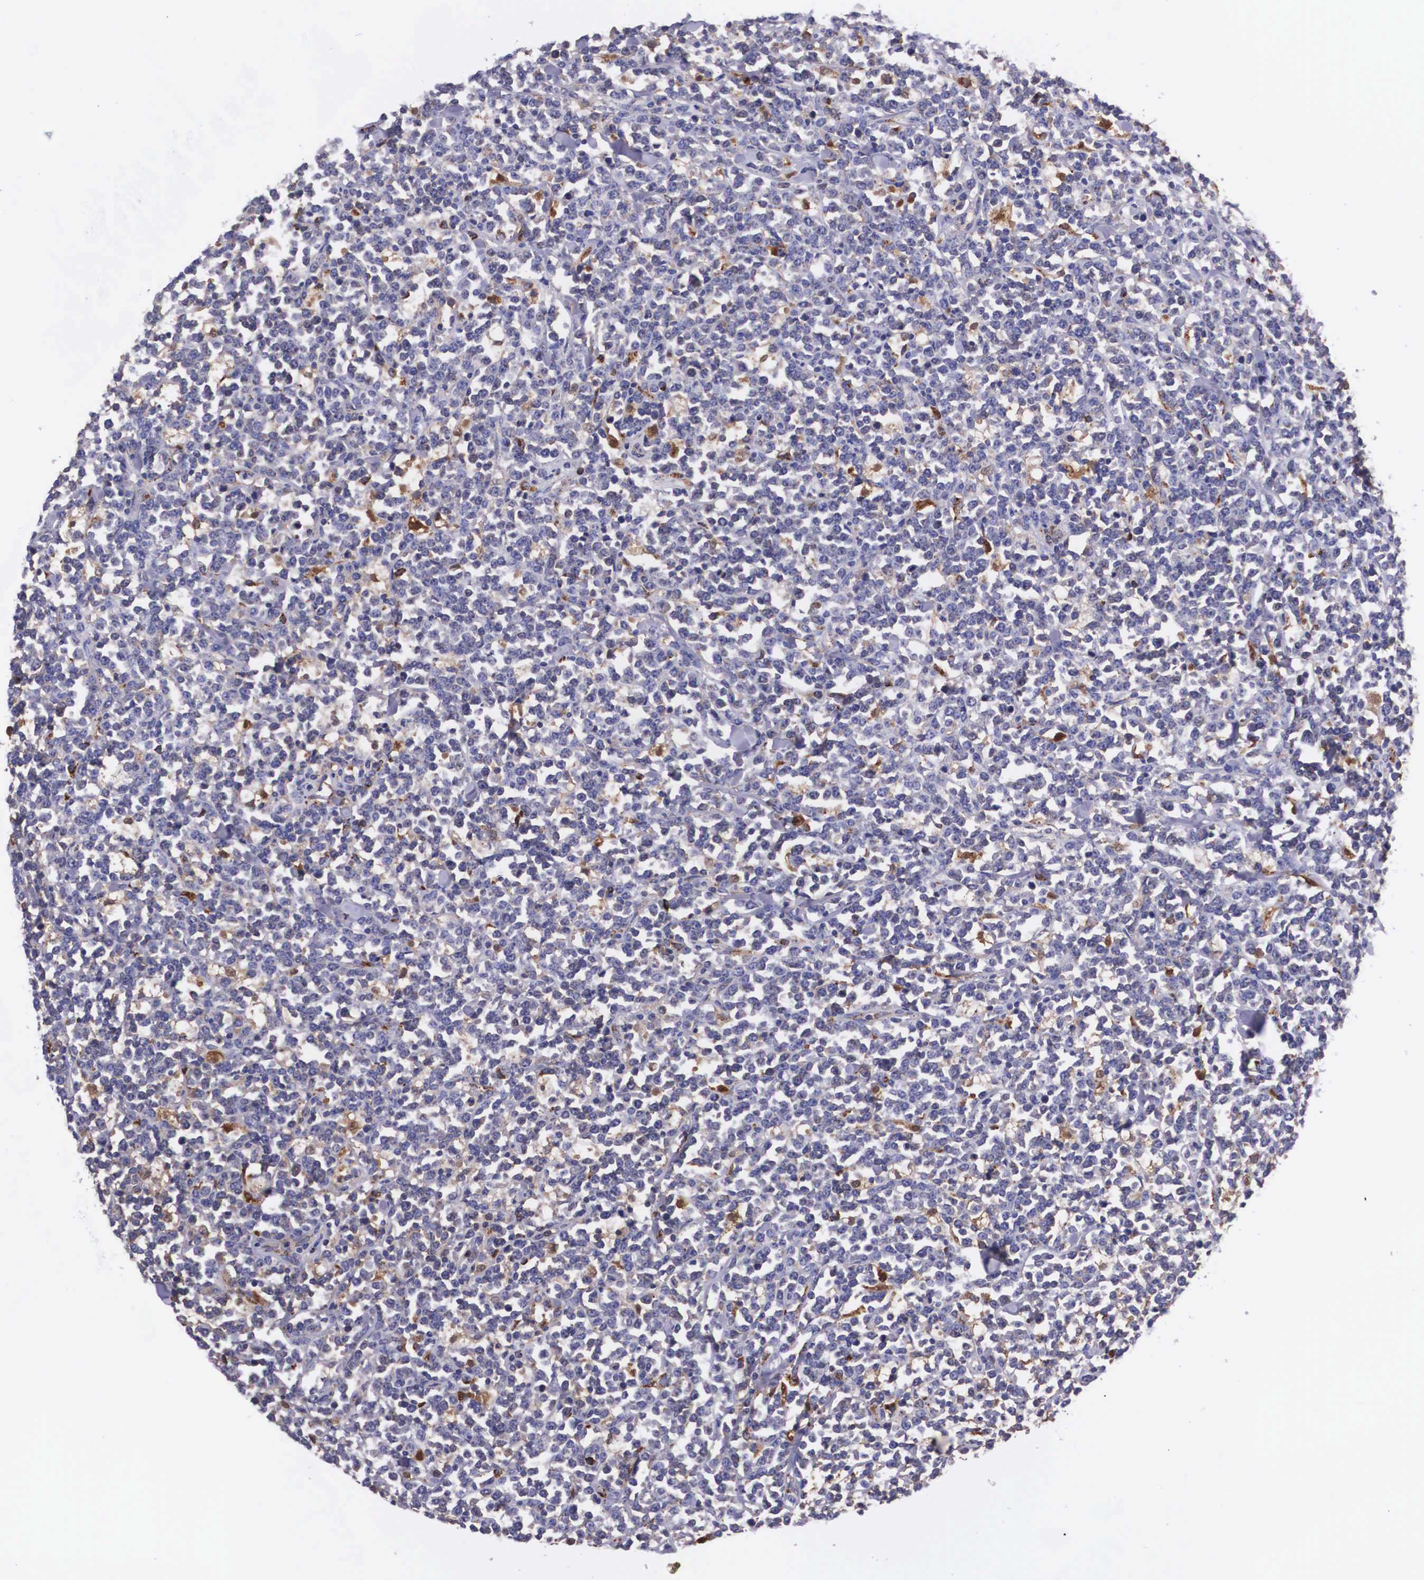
{"staining": {"intensity": "moderate", "quantity": "<25%", "location": "cytoplasmic/membranous"}, "tissue": "lymphoma", "cell_type": "Tumor cells", "image_type": "cancer", "snomed": [{"axis": "morphology", "description": "Malignant lymphoma, non-Hodgkin's type, High grade"}, {"axis": "topography", "description": "Small intestine"}, {"axis": "topography", "description": "Colon"}], "caption": "DAB immunohistochemical staining of human lymphoma reveals moderate cytoplasmic/membranous protein positivity in about <25% of tumor cells.", "gene": "NAGA", "patient": {"sex": "male", "age": 8}}